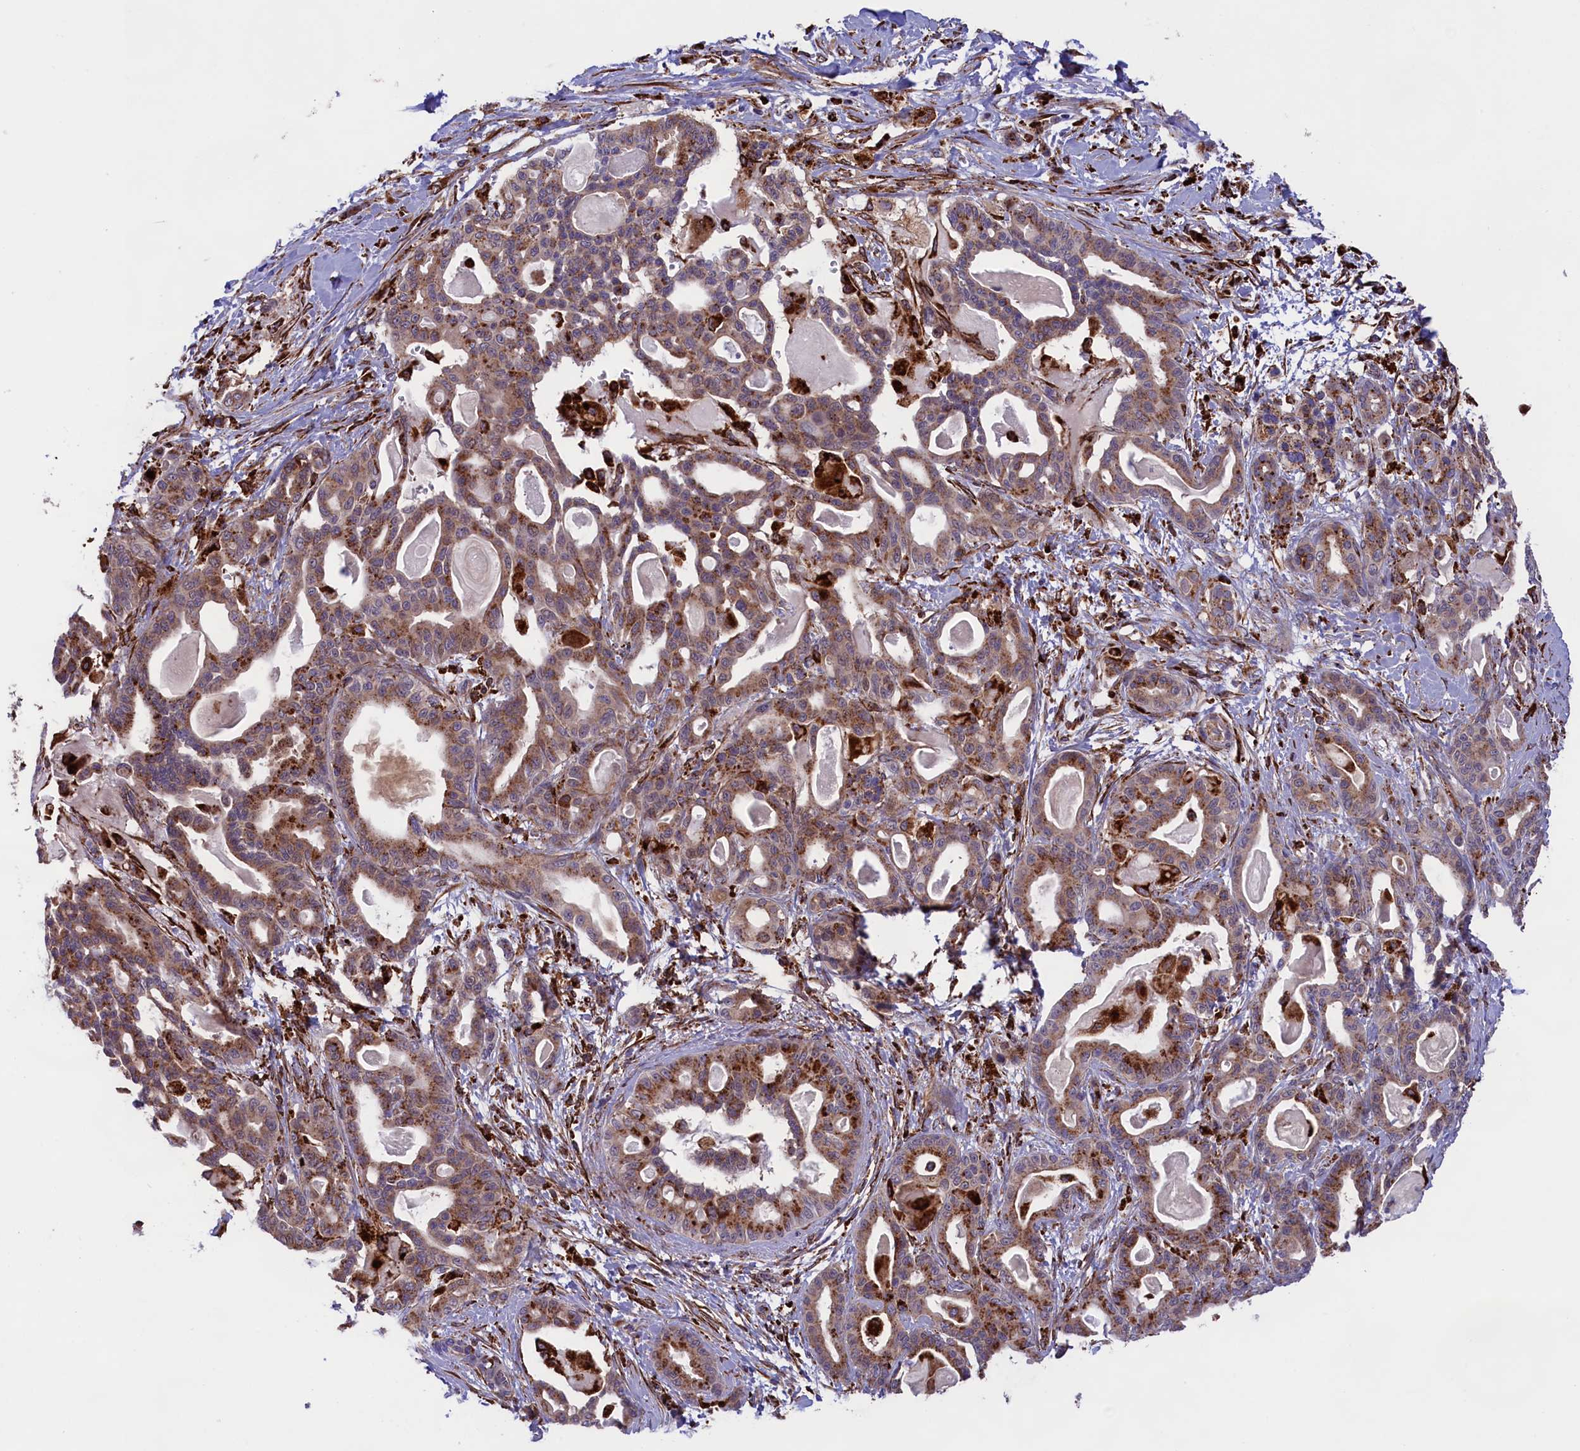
{"staining": {"intensity": "moderate", "quantity": ">75%", "location": "cytoplasmic/membranous"}, "tissue": "pancreatic cancer", "cell_type": "Tumor cells", "image_type": "cancer", "snomed": [{"axis": "morphology", "description": "Adenocarcinoma, NOS"}, {"axis": "topography", "description": "Pancreas"}], "caption": "IHC (DAB (3,3'-diaminobenzidine)) staining of human pancreatic cancer (adenocarcinoma) exhibits moderate cytoplasmic/membranous protein staining in approximately >75% of tumor cells. The protein is stained brown, and the nuclei are stained in blue (DAB (3,3'-diaminobenzidine) IHC with brightfield microscopy, high magnification).", "gene": "MAN2B1", "patient": {"sex": "male", "age": 63}}